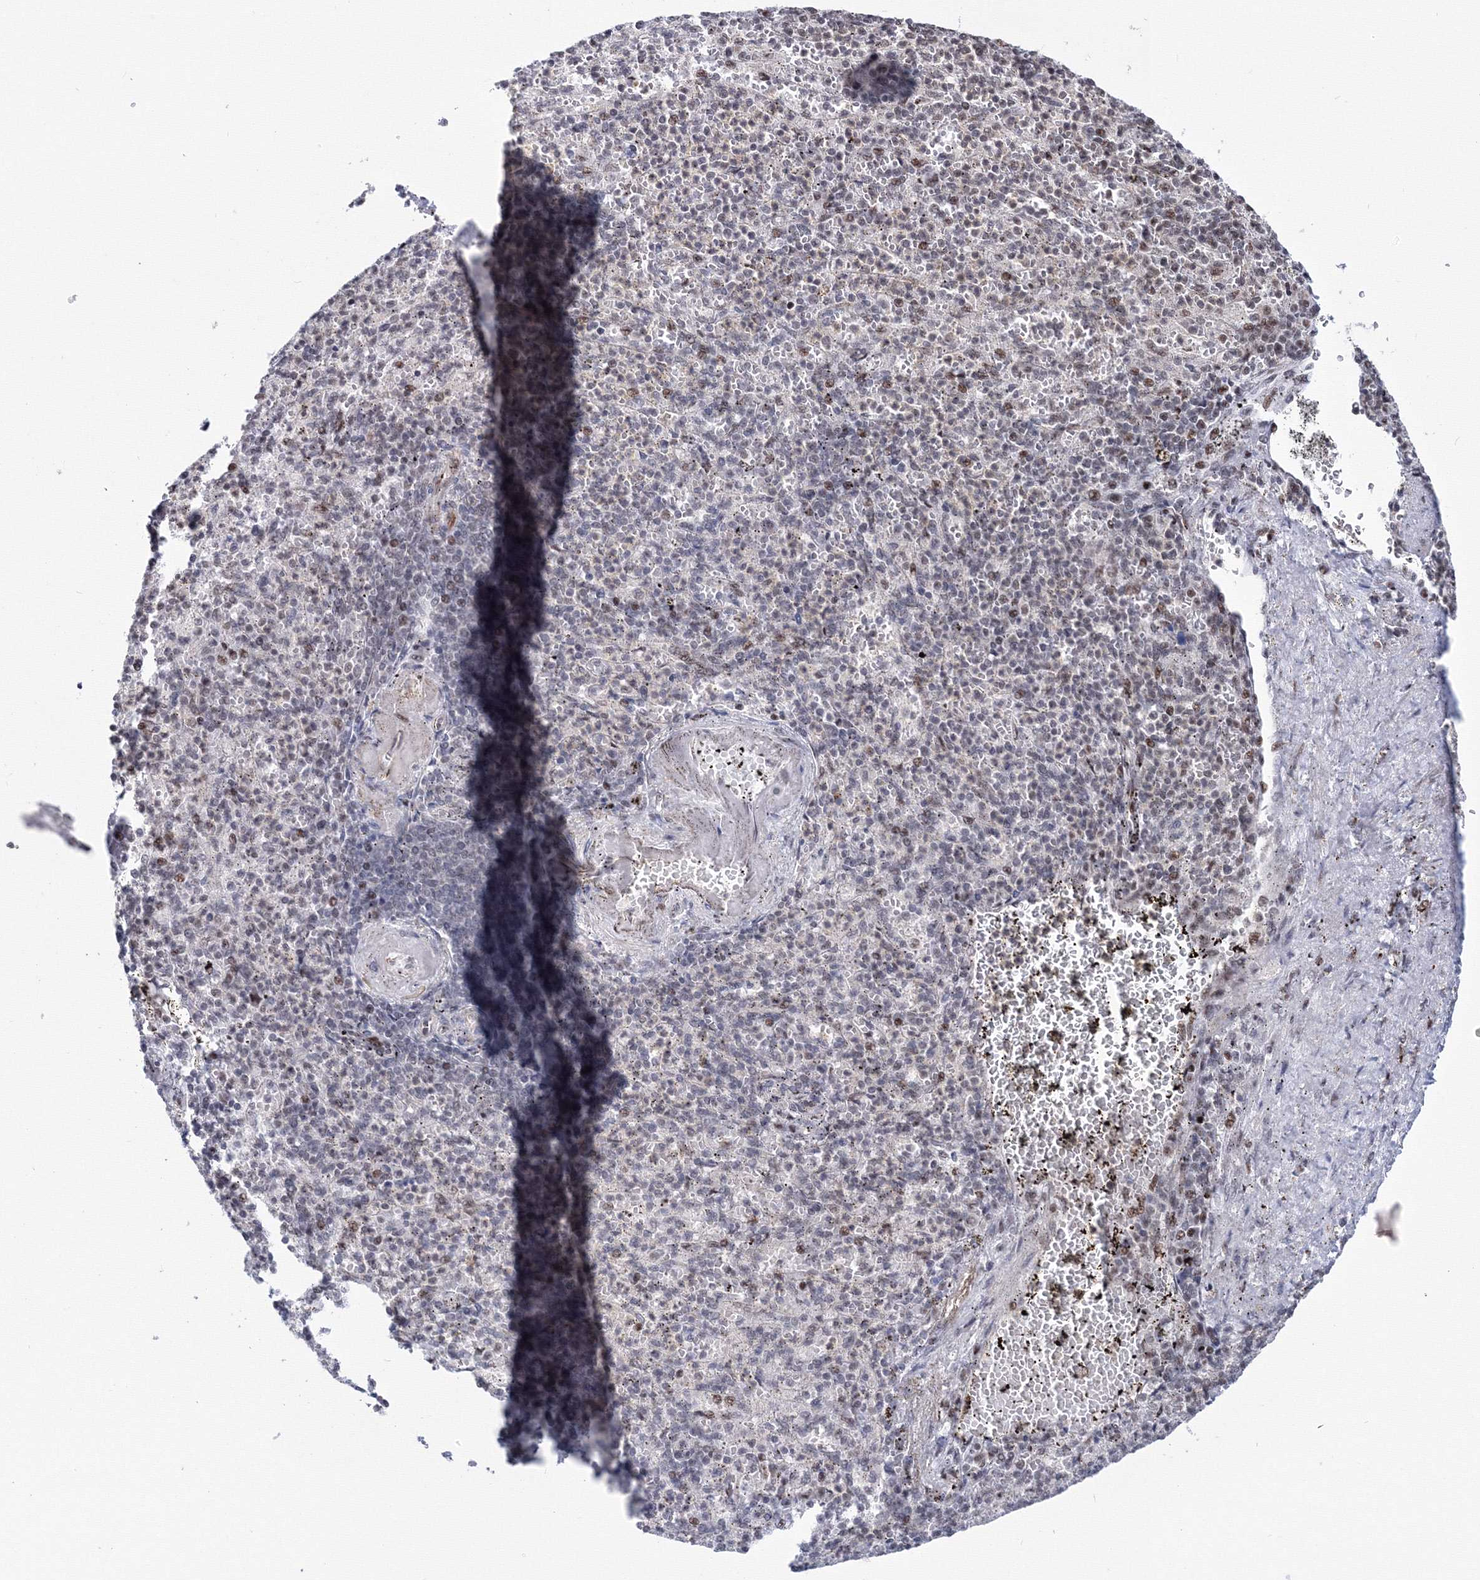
{"staining": {"intensity": "weak", "quantity": "25%-75%", "location": "nuclear"}, "tissue": "spleen", "cell_type": "Cells in red pulp", "image_type": "normal", "snomed": [{"axis": "morphology", "description": "Normal tissue, NOS"}, {"axis": "topography", "description": "Spleen"}], "caption": "High-magnification brightfield microscopy of normal spleen stained with DAB (brown) and counterstained with hematoxylin (blue). cells in red pulp exhibit weak nuclear positivity is appreciated in about25%-75% of cells.", "gene": "TATDN2", "patient": {"sex": "female", "age": 74}}